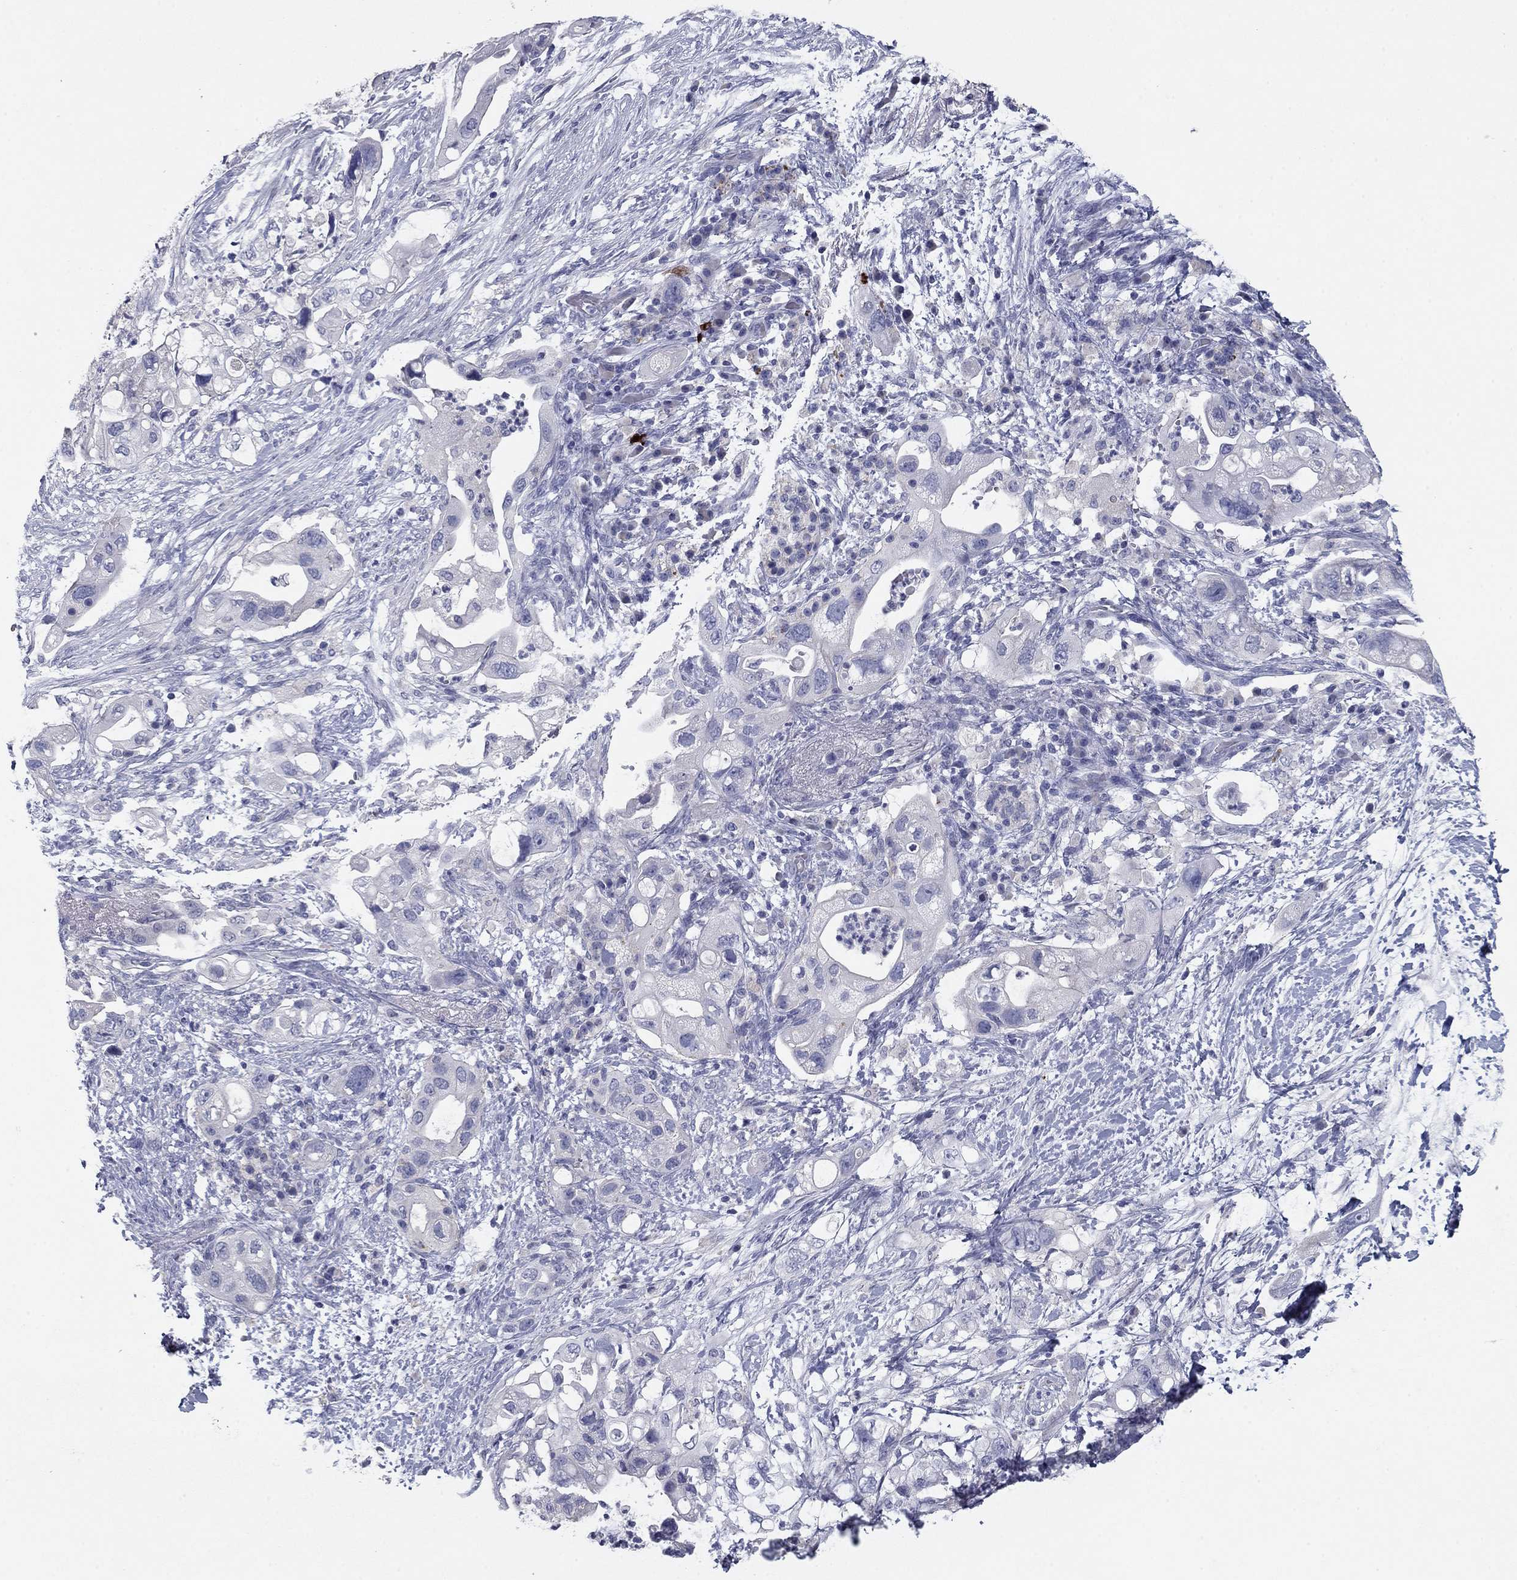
{"staining": {"intensity": "negative", "quantity": "none", "location": "none"}, "tissue": "pancreatic cancer", "cell_type": "Tumor cells", "image_type": "cancer", "snomed": [{"axis": "morphology", "description": "Adenocarcinoma, NOS"}, {"axis": "topography", "description": "Pancreas"}], "caption": "Adenocarcinoma (pancreatic) stained for a protein using immunohistochemistry (IHC) reveals no expression tumor cells.", "gene": "CNTNAP4", "patient": {"sex": "female", "age": 72}}